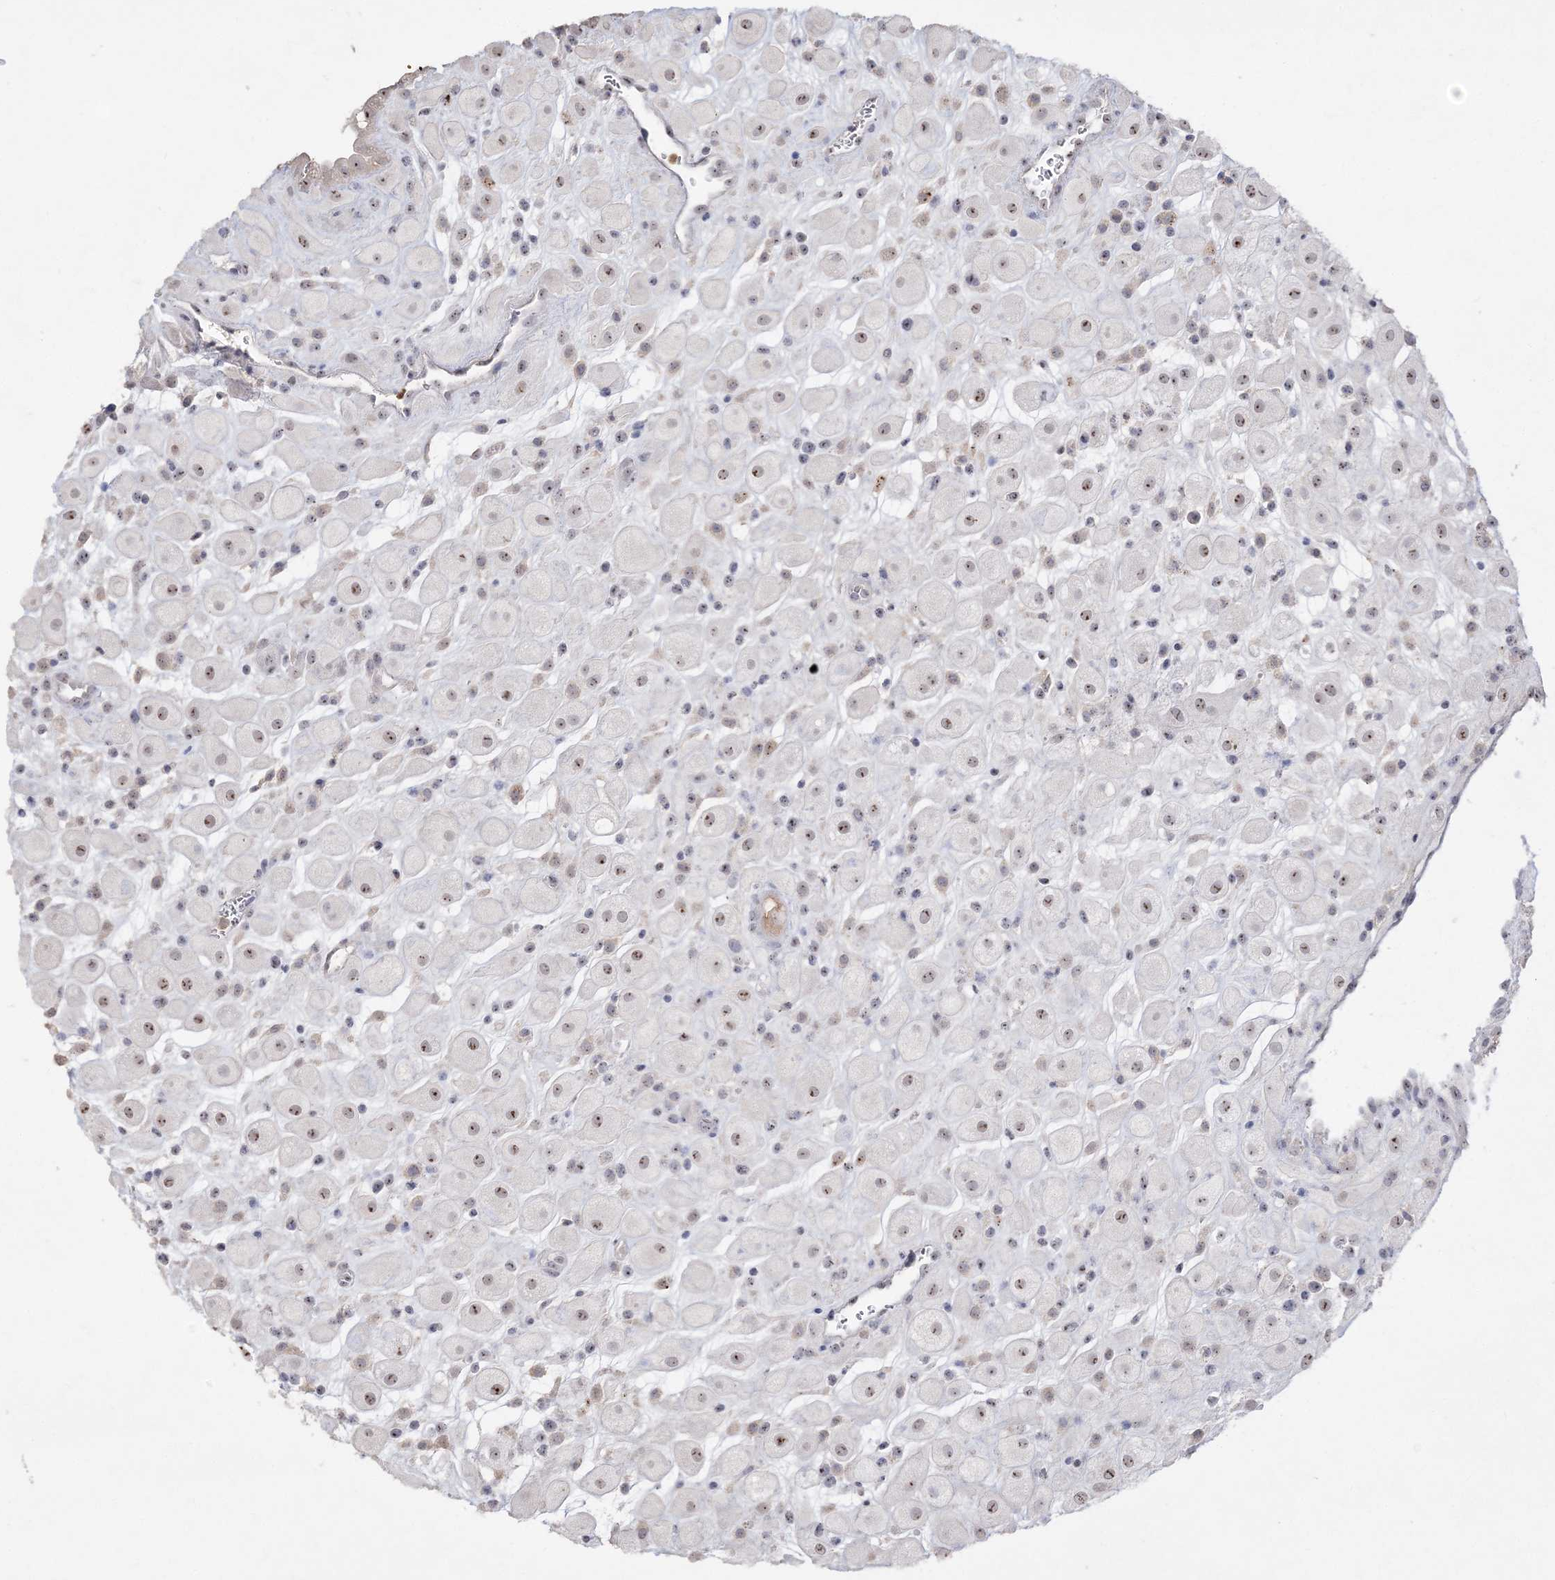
{"staining": {"intensity": "moderate", "quantity": "25%-75%", "location": "nuclear"}, "tissue": "placenta", "cell_type": "Decidual cells", "image_type": "normal", "snomed": [{"axis": "morphology", "description": "Normal tissue, NOS"}, {"axis": "topography", "description": "Placenta"}], "caption": "Immunohistochemistry (IHC) photomicrograph of benign placenta: human placenta stained using immunohistochemistry (IHC) shows medium levels of moderate protein expression localized specifically in the nuclear of decidual cells, appearing as a nuclear brown color.", "gene": "NOP16", "patient": {"sex": "female", "age": 35}}